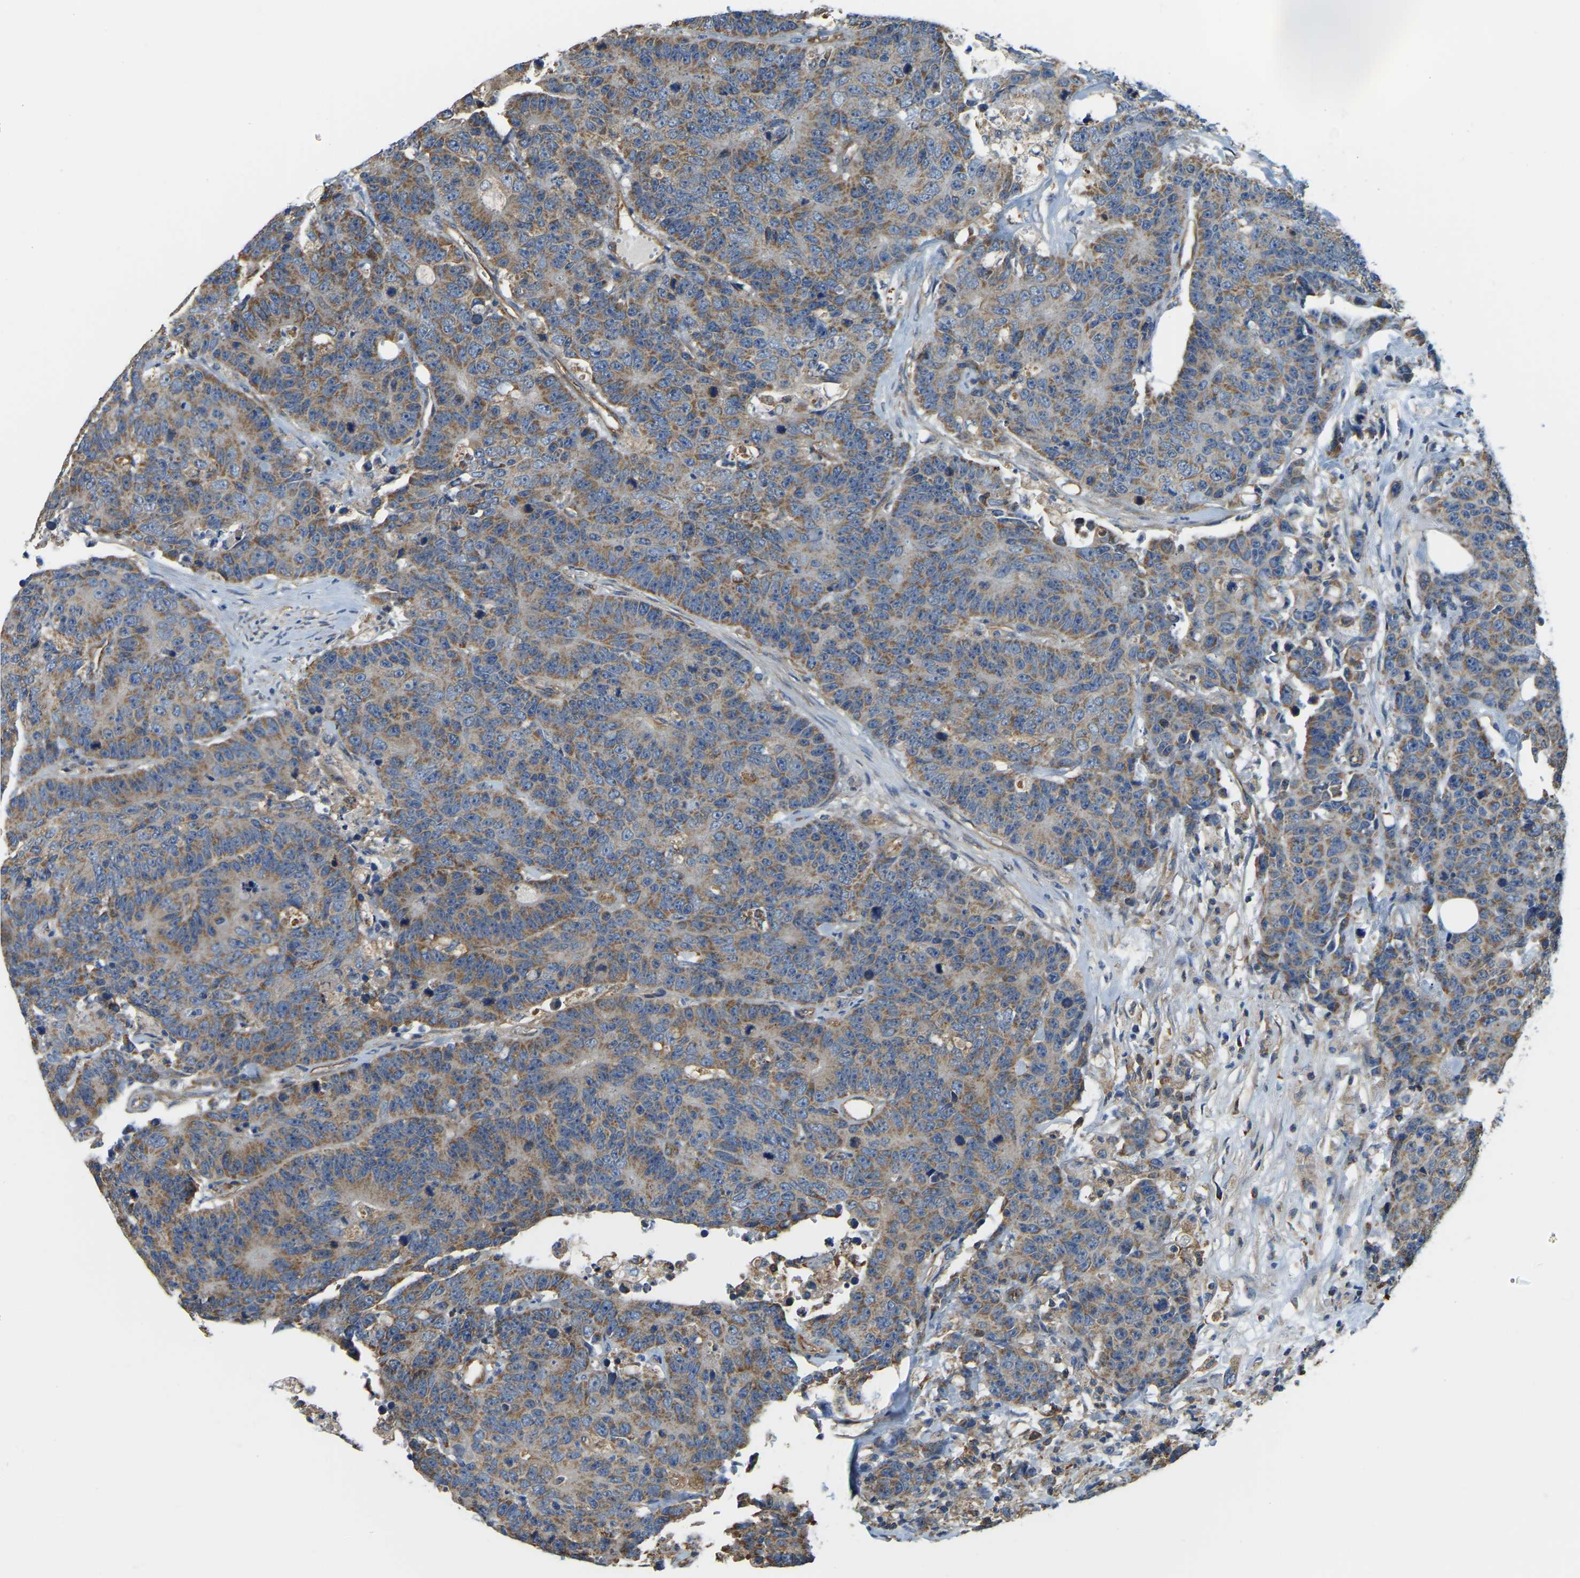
{"staining": {"intensity": "moderate", "quantity": ">75%", "location": "cytoplasmic/membranous"}, "tissue": "colorectal cancer", "cell_type": "Tumor cells", "image_type": "cancer", "snomed": [{"axis": "morphology", "description": "Adenocarcinoma, NOS"}, {"axis": "topography", "description": "Colon"}], "caption": "The immunohistochemical stain highlights moderate cytoplasmic/membranous staining in tumor cells of colorectal adenocarcinoma tissue.", "gene": "AHNAK", "patient": {"sex": "female", "age": 86}}